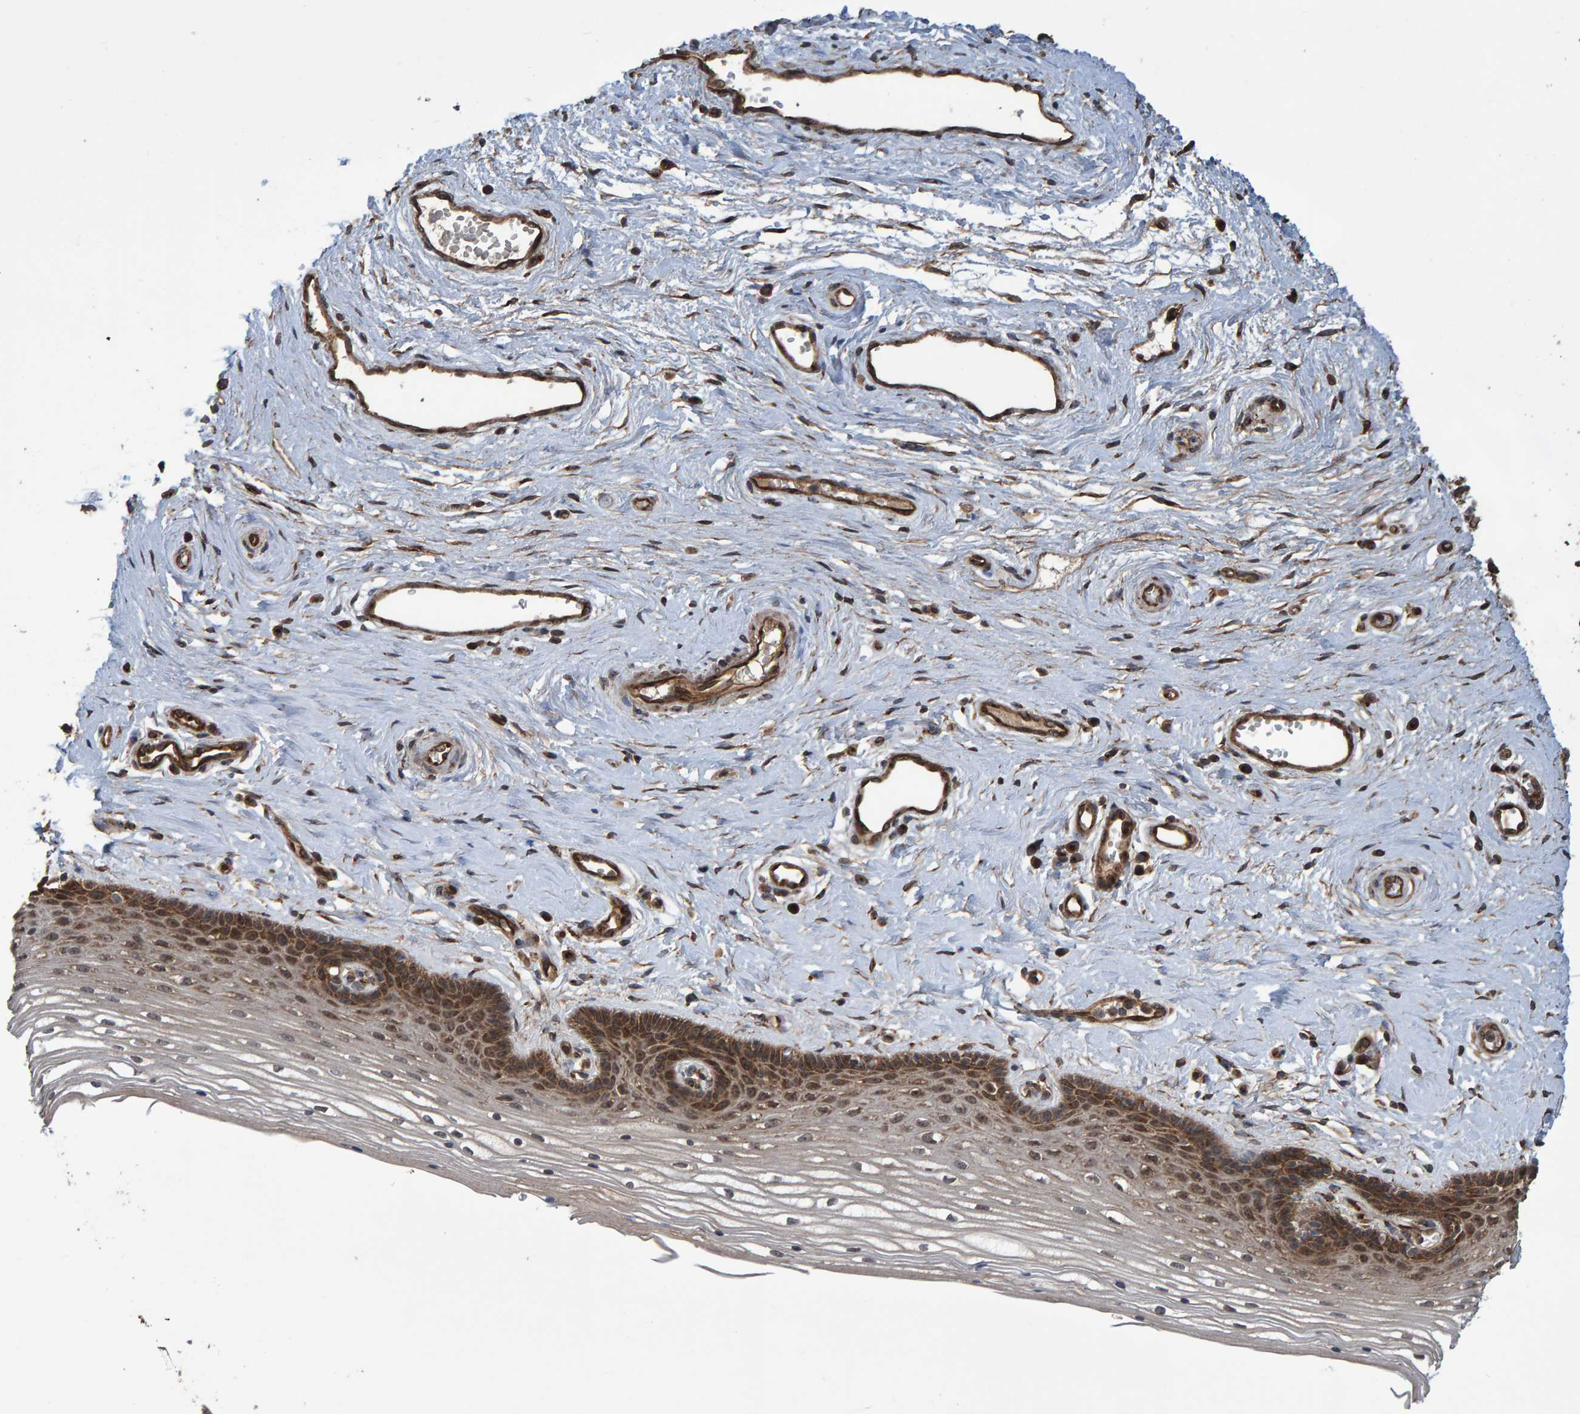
{"staining": {"intensity": "moderate", "quantity": ">75%", "location": "cytoplasmic/membranous,nuclear"}, "tissue": "vagina", "cell_type": "Squamous epithelial cells", "image_type": "normal", "snomed": [{"axis": "morphology", "description": "Normal tissue, NOS"}, {"axis": "topography", "description": "Vagina"}], "caption": "This photomicrograph shows IHC staining of unremarkable human vagina, with medium moderate cytoplasmic/membranous,nuclear expression in about >75% of squamous epithelial cells.", "gene": "TRIM68", "patient": {"sex": "female", "age": 46}}